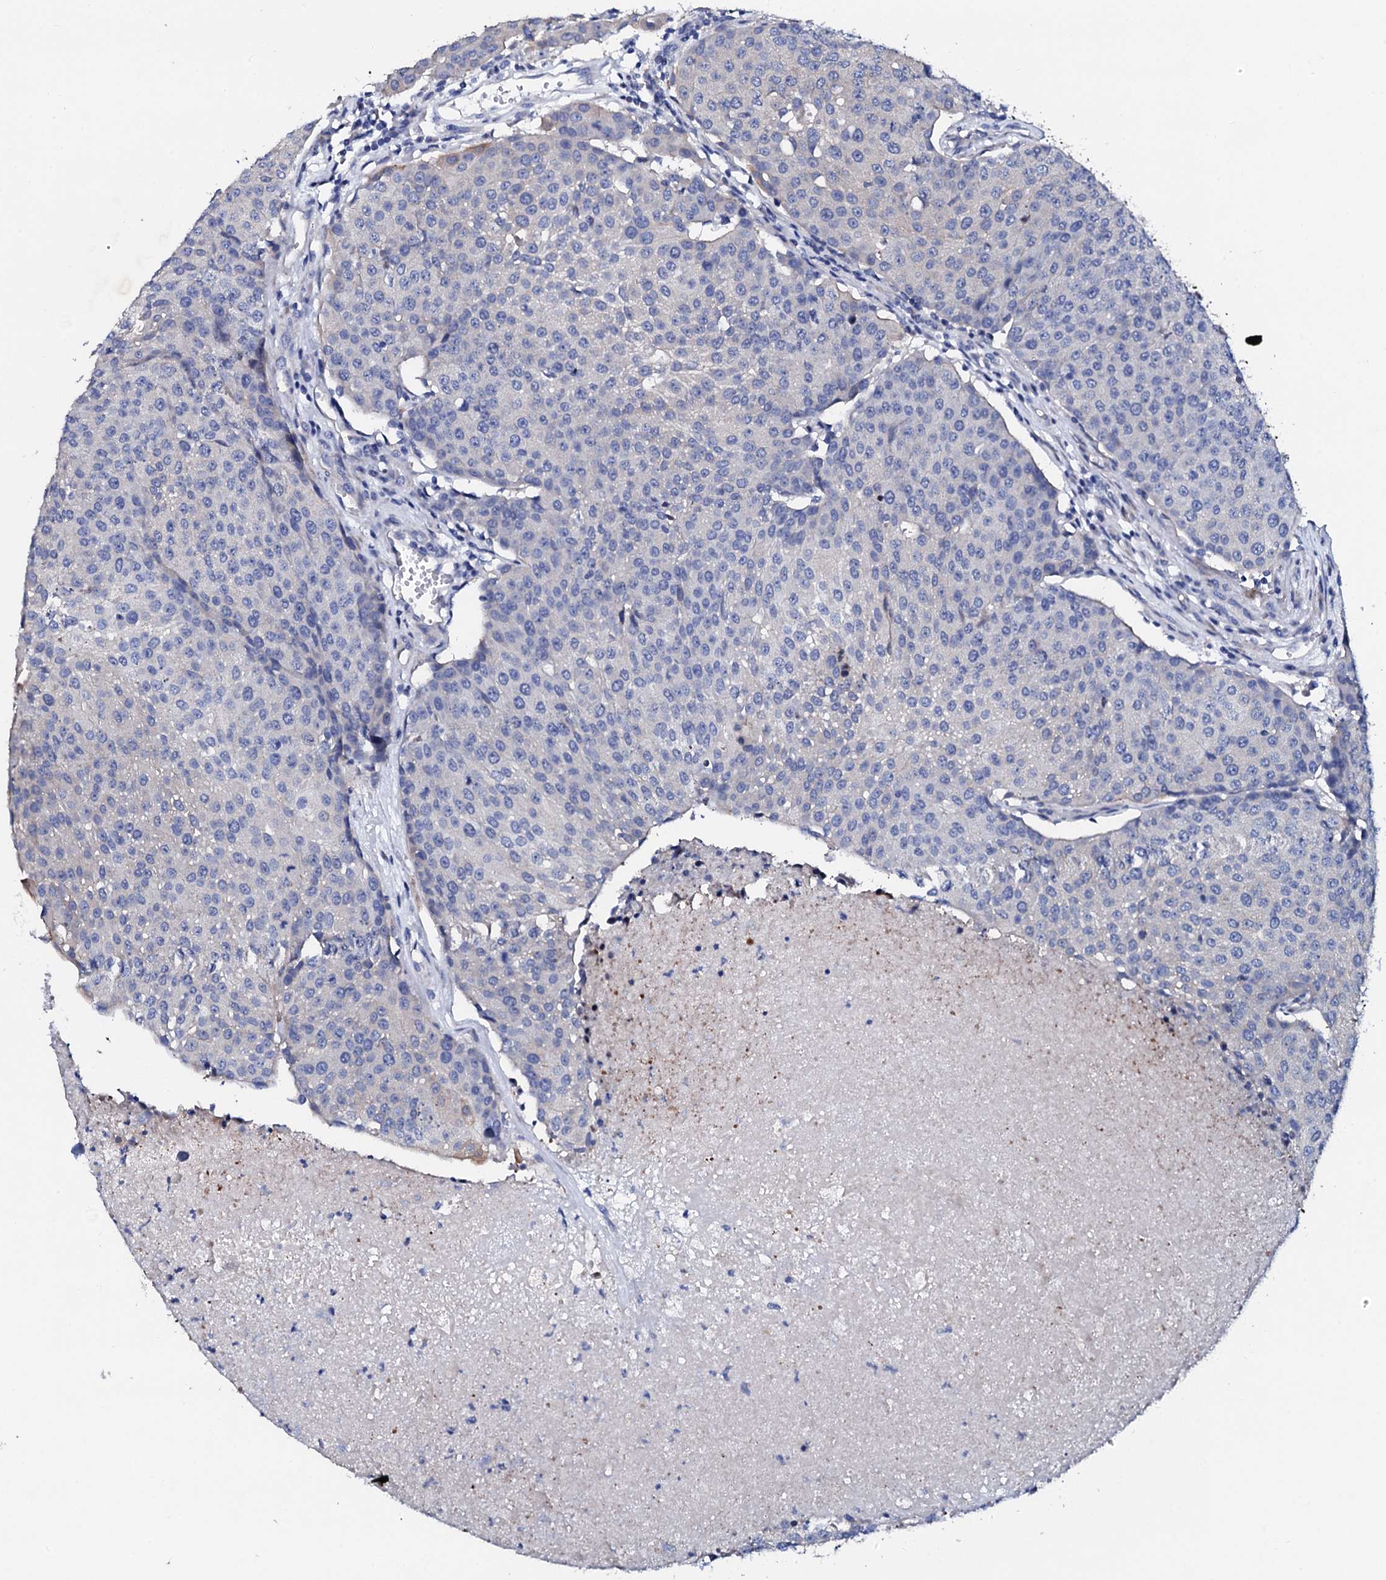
{"staining": {"intensity": "negative", "quantity": "none", "location": "none"}, "tissue": "urothelial cancer", "cell_type": "Tumor cells", "image_type": "cancer", "snomed": [{"axis": "morphology", "description": "Urothelial carcinoma, High grade"}, {"axis": "topography", "description": "Urinary bladder"}], "caption": "Immunohistochemical staining of urothelial cancer displays no significant expression in tumor cells. (DAB immunohistochemistry (IHC) with hematoxylin counter stain).", "gene": "TRDN", "patient": {"sex": "female", "age": 85}}